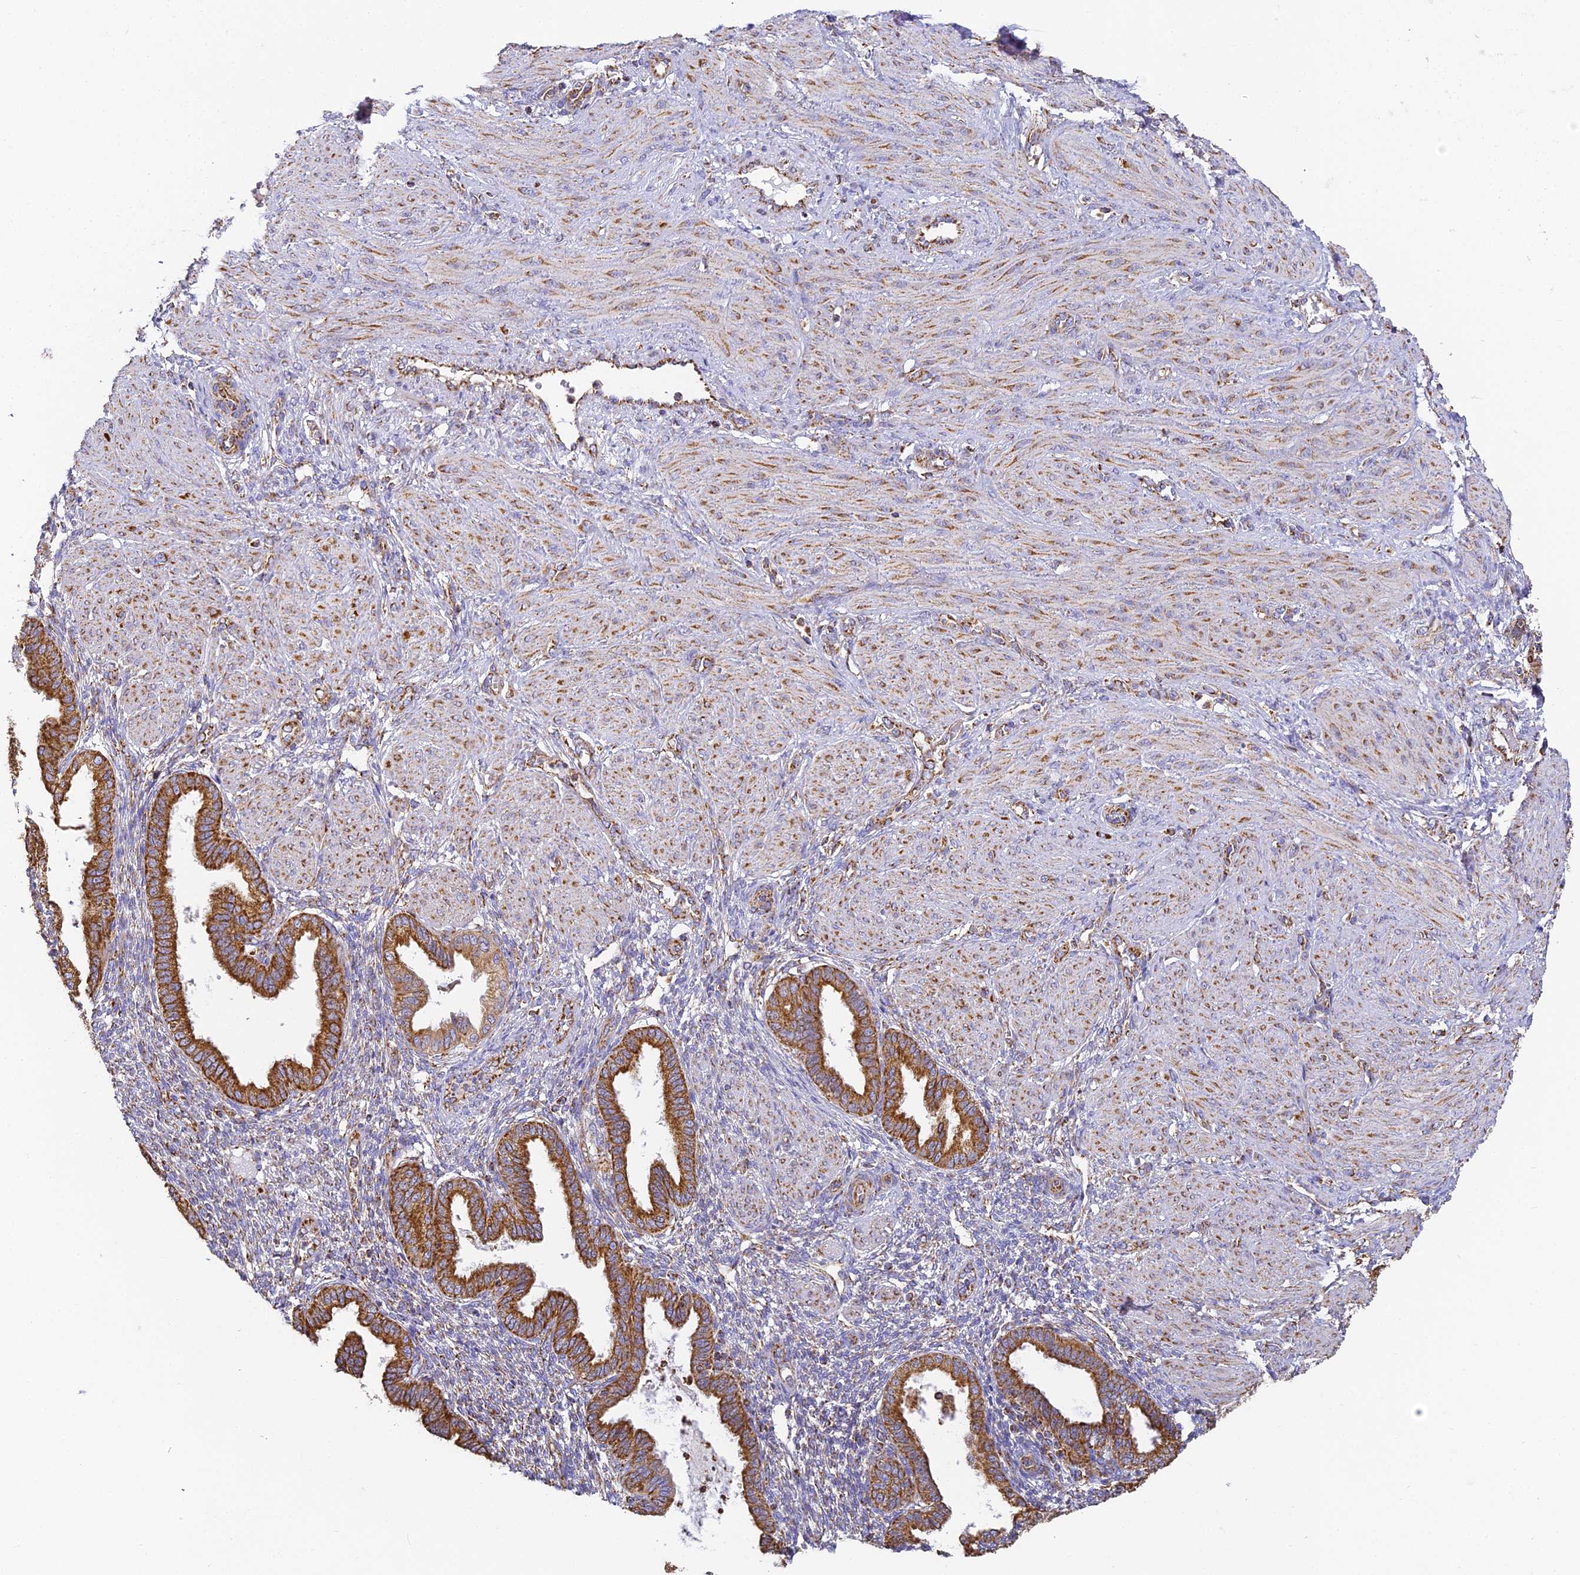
{"staining": {"intensity": "strong", "quantity": "25%-75%", "location": "cytoplasmic/membranous"}, "tissue": "endometrium", "cell_type": "Cells in endometrial stroma", "image_type": "normal", "snomed": [{"axis": "morphology", "description": "Normal tissue, NOS"}, {"axis": "topography", "description": "Endometrium"}], "caption": "Endometrium was stained to show a protein in brown. There is high levels of strong cytoplasmic/membranous staining in about 25%-75% of cells in endometrial stroma.", "gene": "COX6C", "patient": {"sex": "female", "age": 33}}